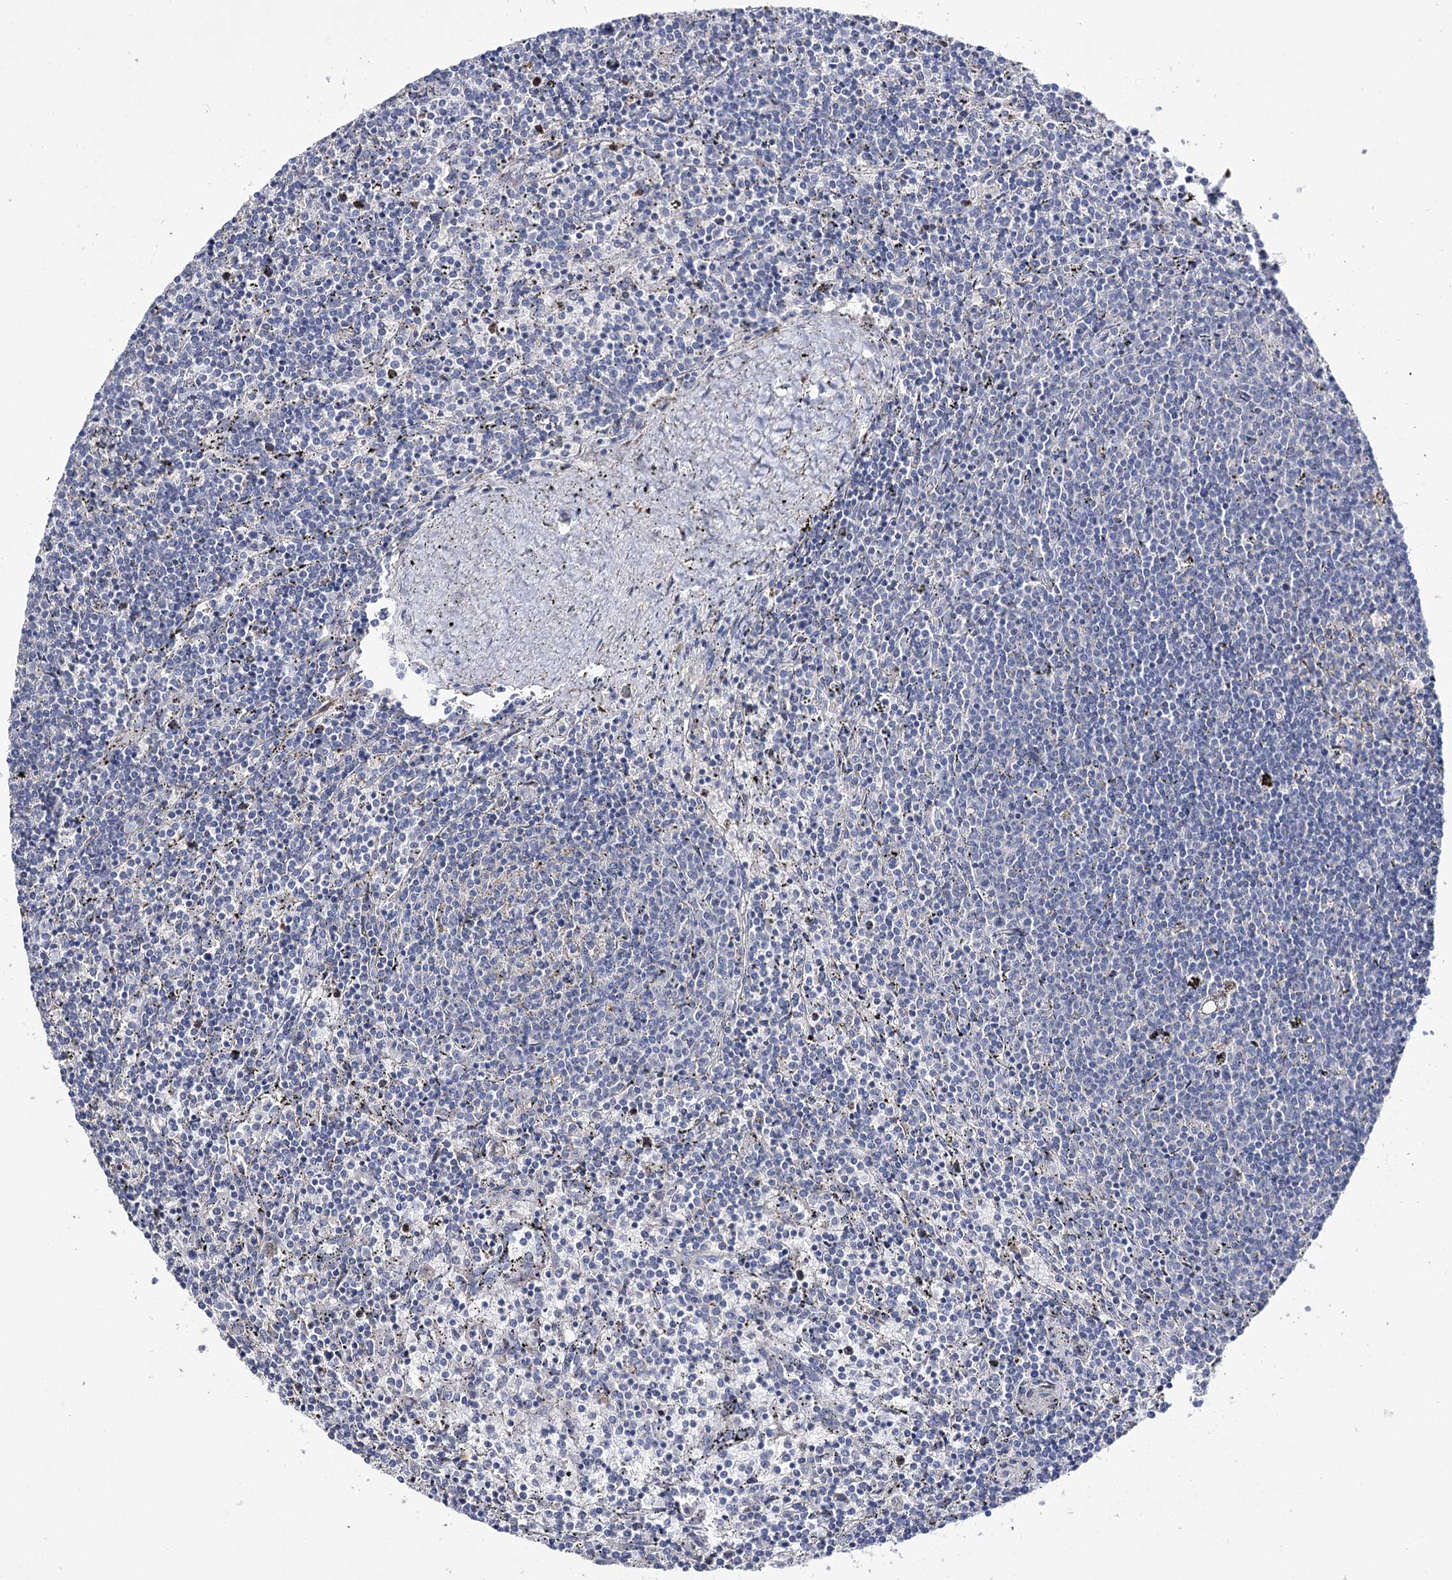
{"staining": {"intensity": "negative", "quantity": "none", "location": "none"}, "tissue": "lymphoma", "cell_type": "Tumor cells", "image_type": "cancer", "snomed": [{"axis": "morphology", "description": "Malignant lymphoma, non-Hodgkin's type, Low grade"}, {"axis": "topography", "description": "Spleen"}], "caption": "IHC of lymphoma demonstrates no staining in tumor cells.", "gene": "NRAP", "patient": {"sex": "female", "age": 50}}